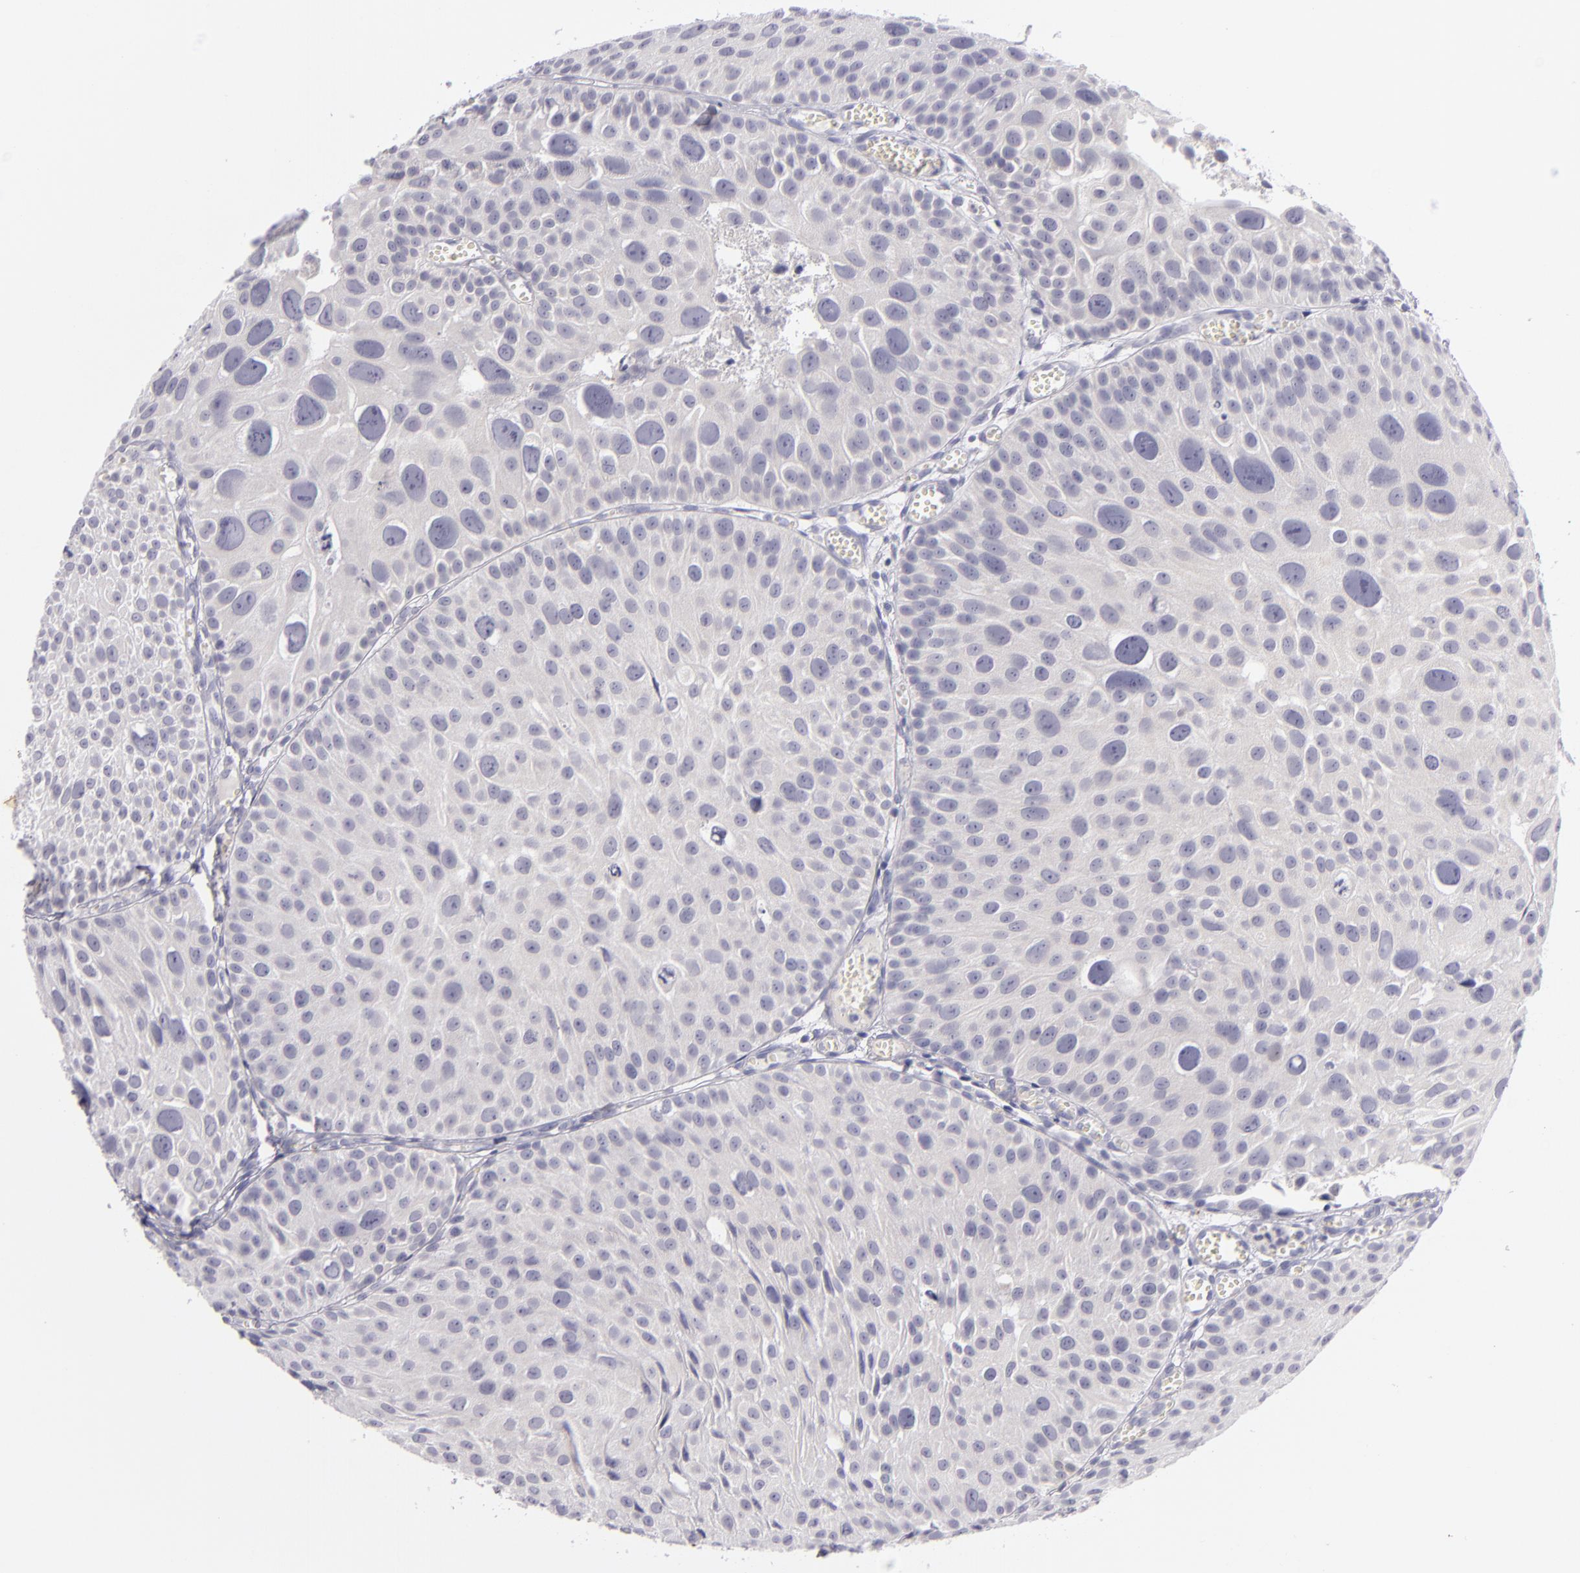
{"staining": {"intensity": "negative", "quantity": "none", "location": "none"}, "tissue": "urothelial cancer", "cell_type": "Tumor cells", "image_type": "cancer", "snomed": [{"axis": "morphology", "description": "Urothelial carcinoma, High grade"}, {"axis": "topography", "description": "Urinary bladder"}], "caption": "Immunohistochemical staining of human high-grade urothelial carcinoma demonstrates no significant expression in tumor cells.", "gene": "TNNC1", "patient": {"sex": "female", "age": 78}}